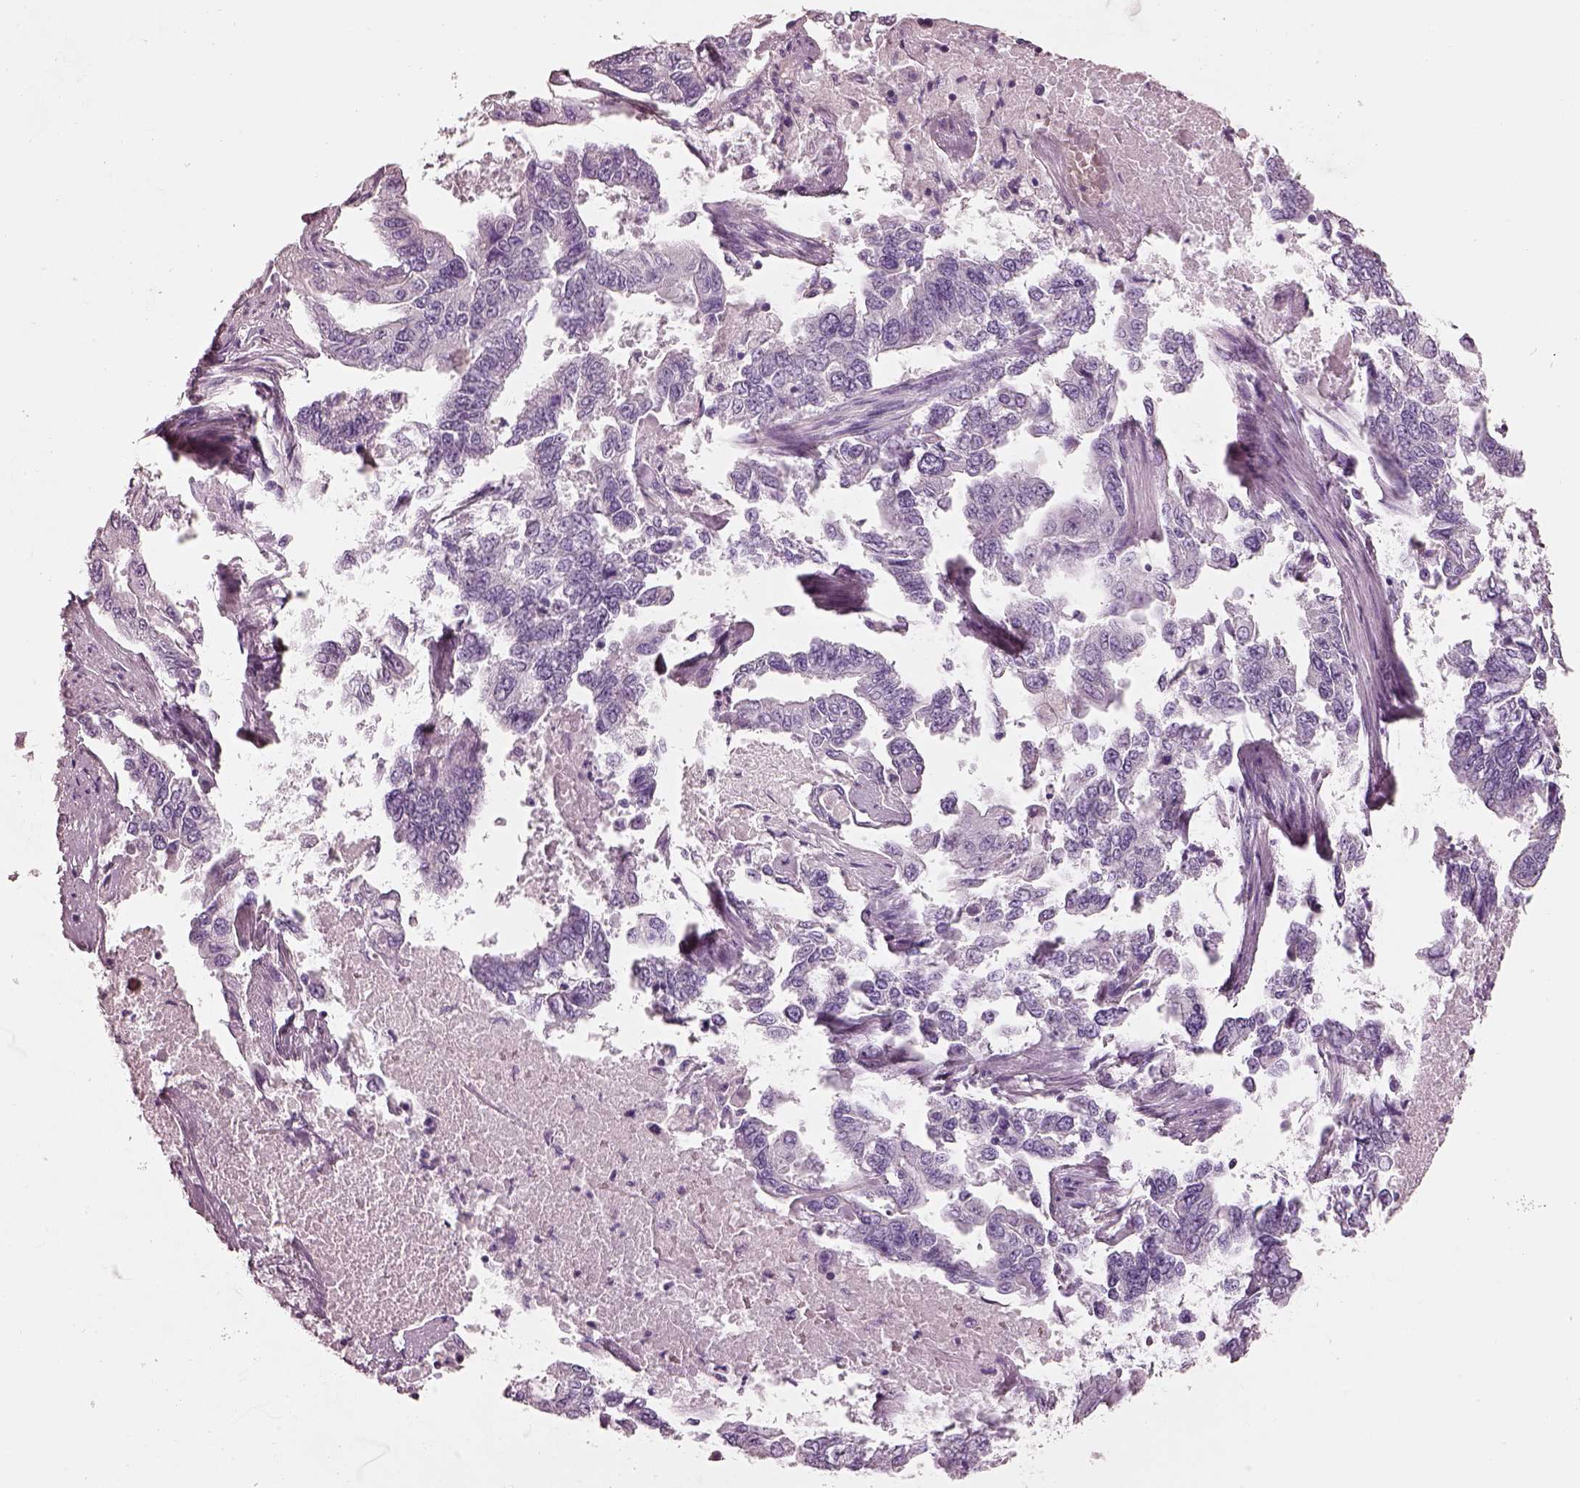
{"staining": {"intensity": "negative", "quantity": "none", "location": "none"}, "tissue": "endometrial cancer", "cell_type": "Tumor cells", "image_type": "cancer", "snomed": [{"axis": "morphology", "description": "Adenocarcinoma, NOS"}, {"axis": "topography", "description": "Uterus"}], "caption": "This image is of endometrial cancer stained with immunohistochemistry (IHC) to label a protein in brown with the nuclei are counter-stained blue. There is no expression in tumor cells.", "gene": "PNOC", "patient": {"sex": "female", "age": 59}}